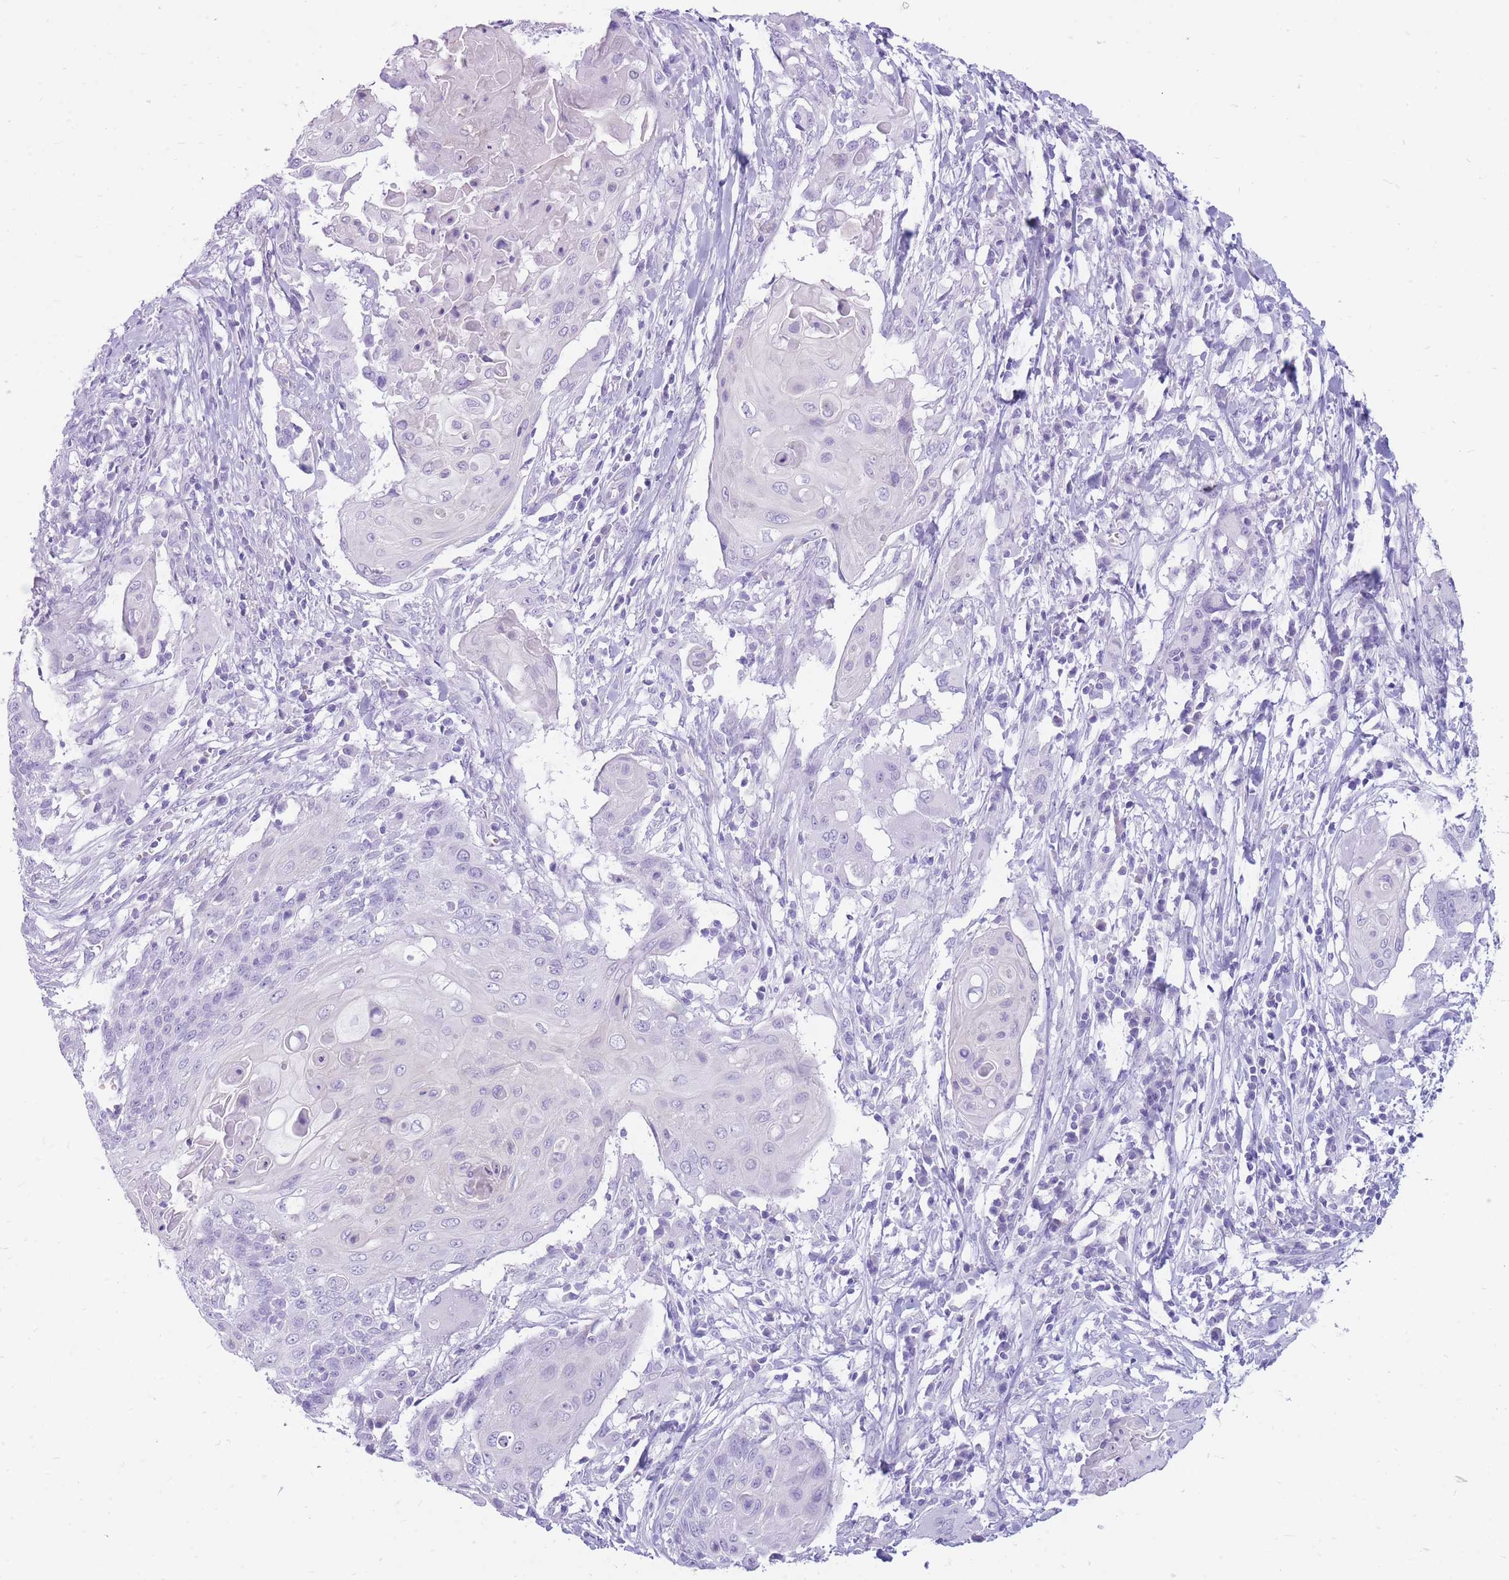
{"staining": {"intensity": "negative", "quantity": "none", "location": "none"}, "tissue": "cervical cancer", "cell_type": "Tumor cells", "image_type": "cancer", "snomed": [{"axis": "morphology", "description": "Squamous cell carcinoma, NOS"}, {"axis": "topography", "description": "Cervix"}], "caption": "Immunohistochemistry micrograph of human squamous cell carcinoma (cervical) stained for a protein (brown), which reveals no positivity in tumor cells.", "gene": "CYP21A2", "patient": {"sex": "female", "age": 39}}